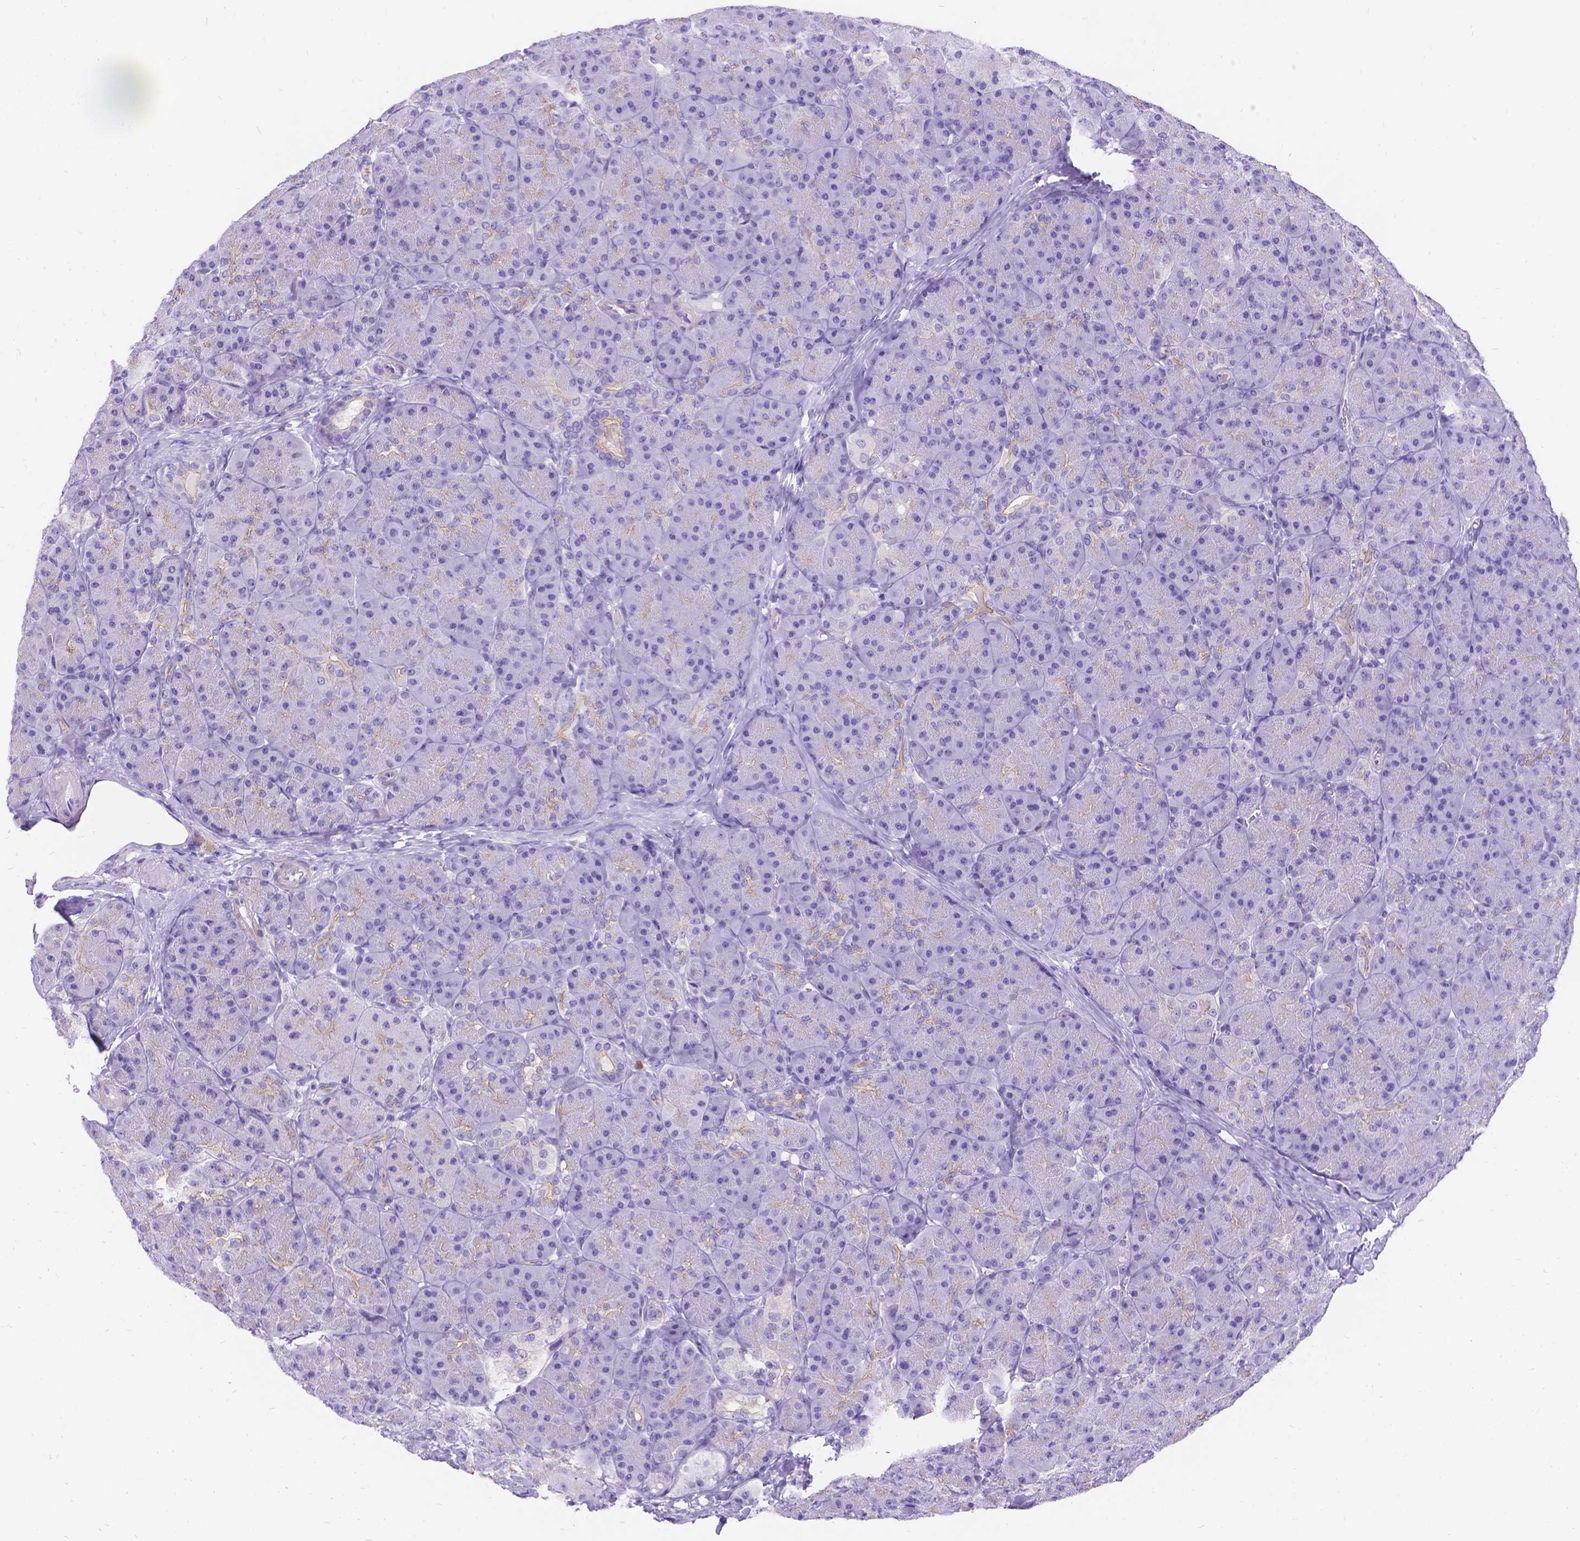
{"staining": {"intensity": "negative", "quantity": "none", "location": "none"}, "tissue": "pancreas", "cell_type": "Exocrine glandular cells", "image_type": "normal", "snomed": [{"axis": "morphology", "description": "Normal tissue, NOS"}, {"axis": "topography", "description": "Pancreas"}], "caption": "Unremarkable pancreas was stained to show a protein in brown. There is no significant expression in exocrine glandular cells.", "gene": "PALS1", "patient": {"sex": "male", "age": 57}}